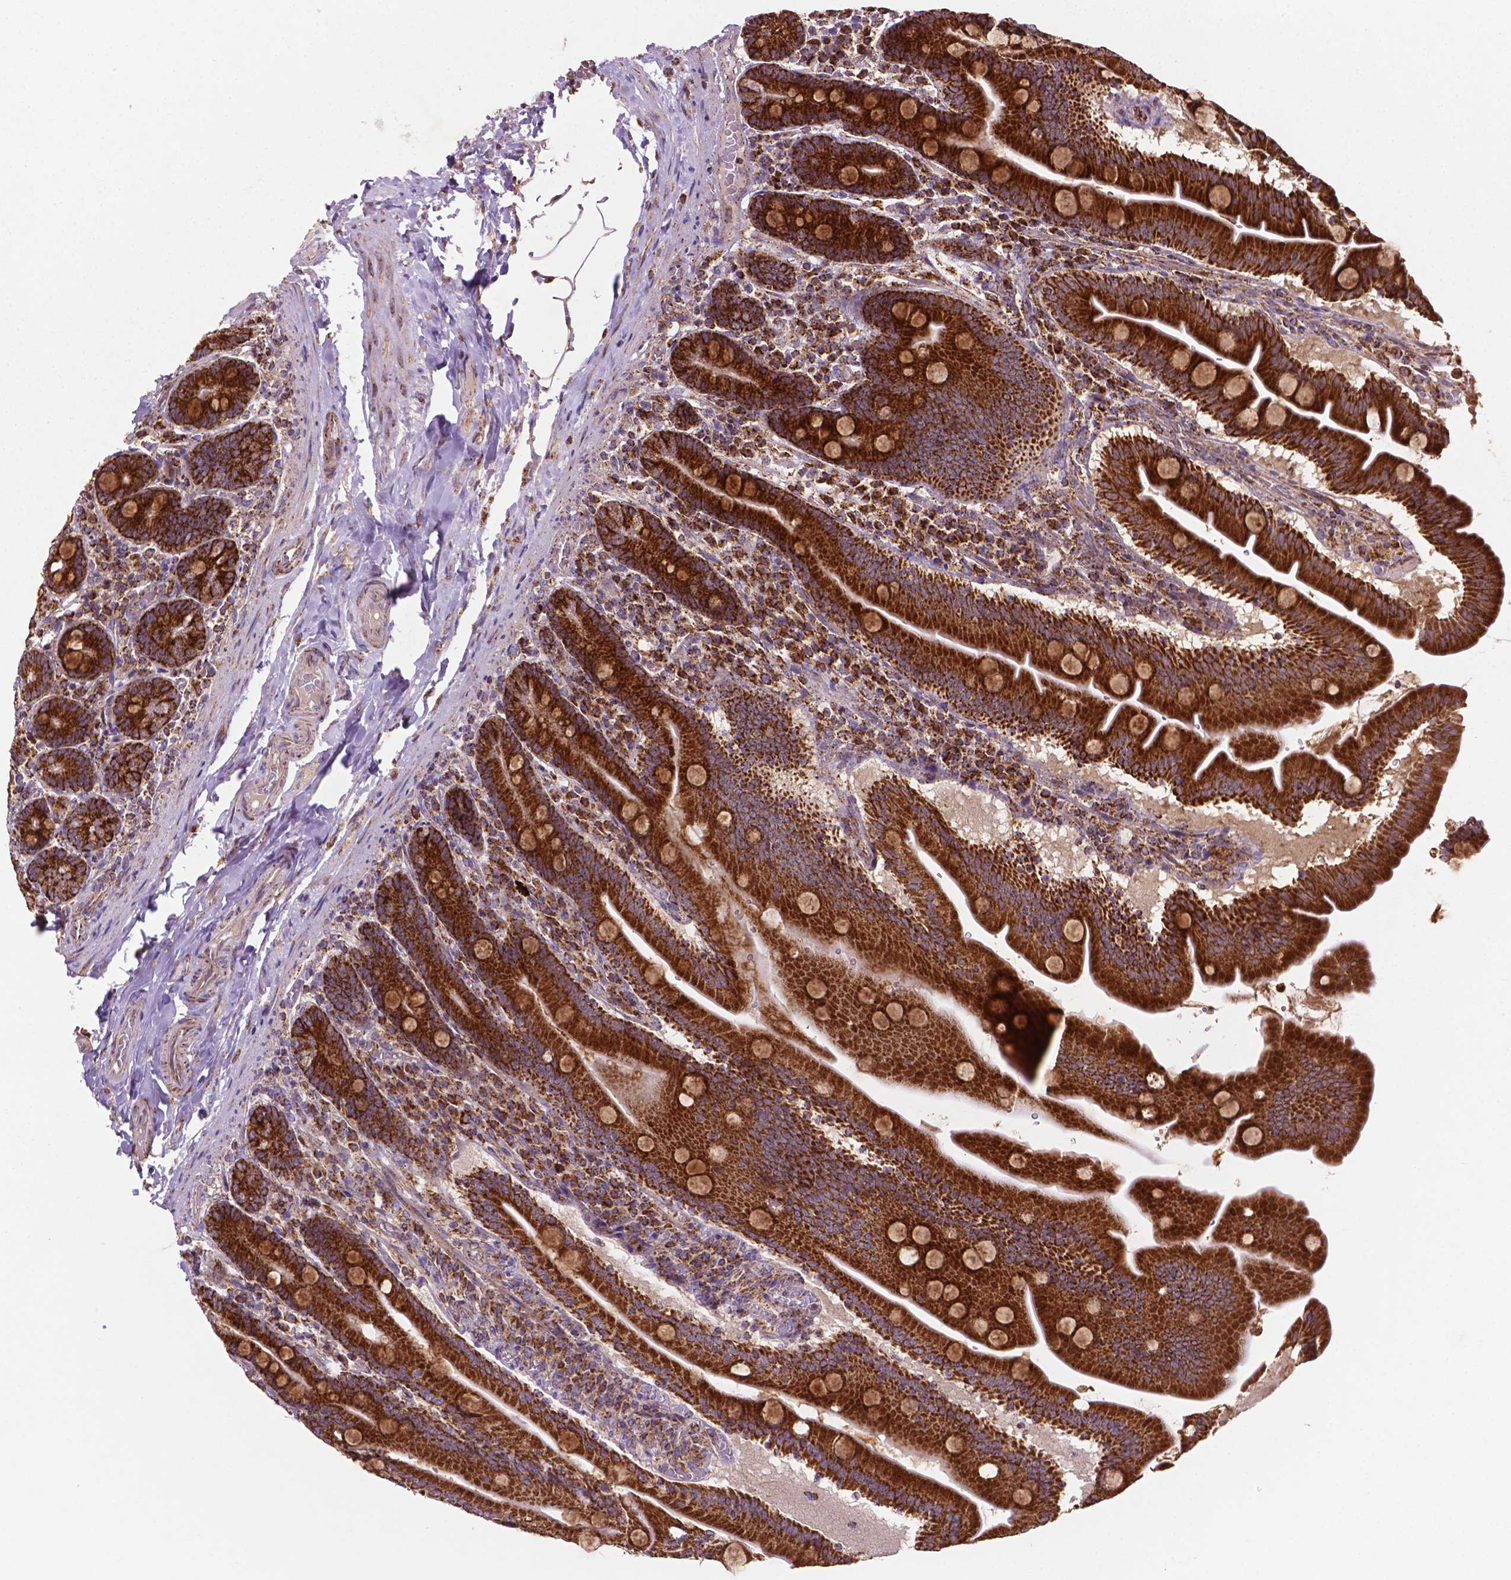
{"staining": {"intensity": "strong", "quantity": ">75%", "location": "cytoplasmic/membranous"}, "tissue": "small intestine", "cell_type": "Glandular cells", "image_type": "normal", "snomed": [{"axis": "morphology", "description": "Normal tissue, NOS"}, {"axis": "topography", "description": "Small intestine"}], "caption": "Immunohistochemical staining of normal small intestine reveals high levels of strong cytoplasmic/membranous staining in approximately >75% of glandular cells.", "gene": "ILVBL", "patient": {"sex": "male", "age": 37}}